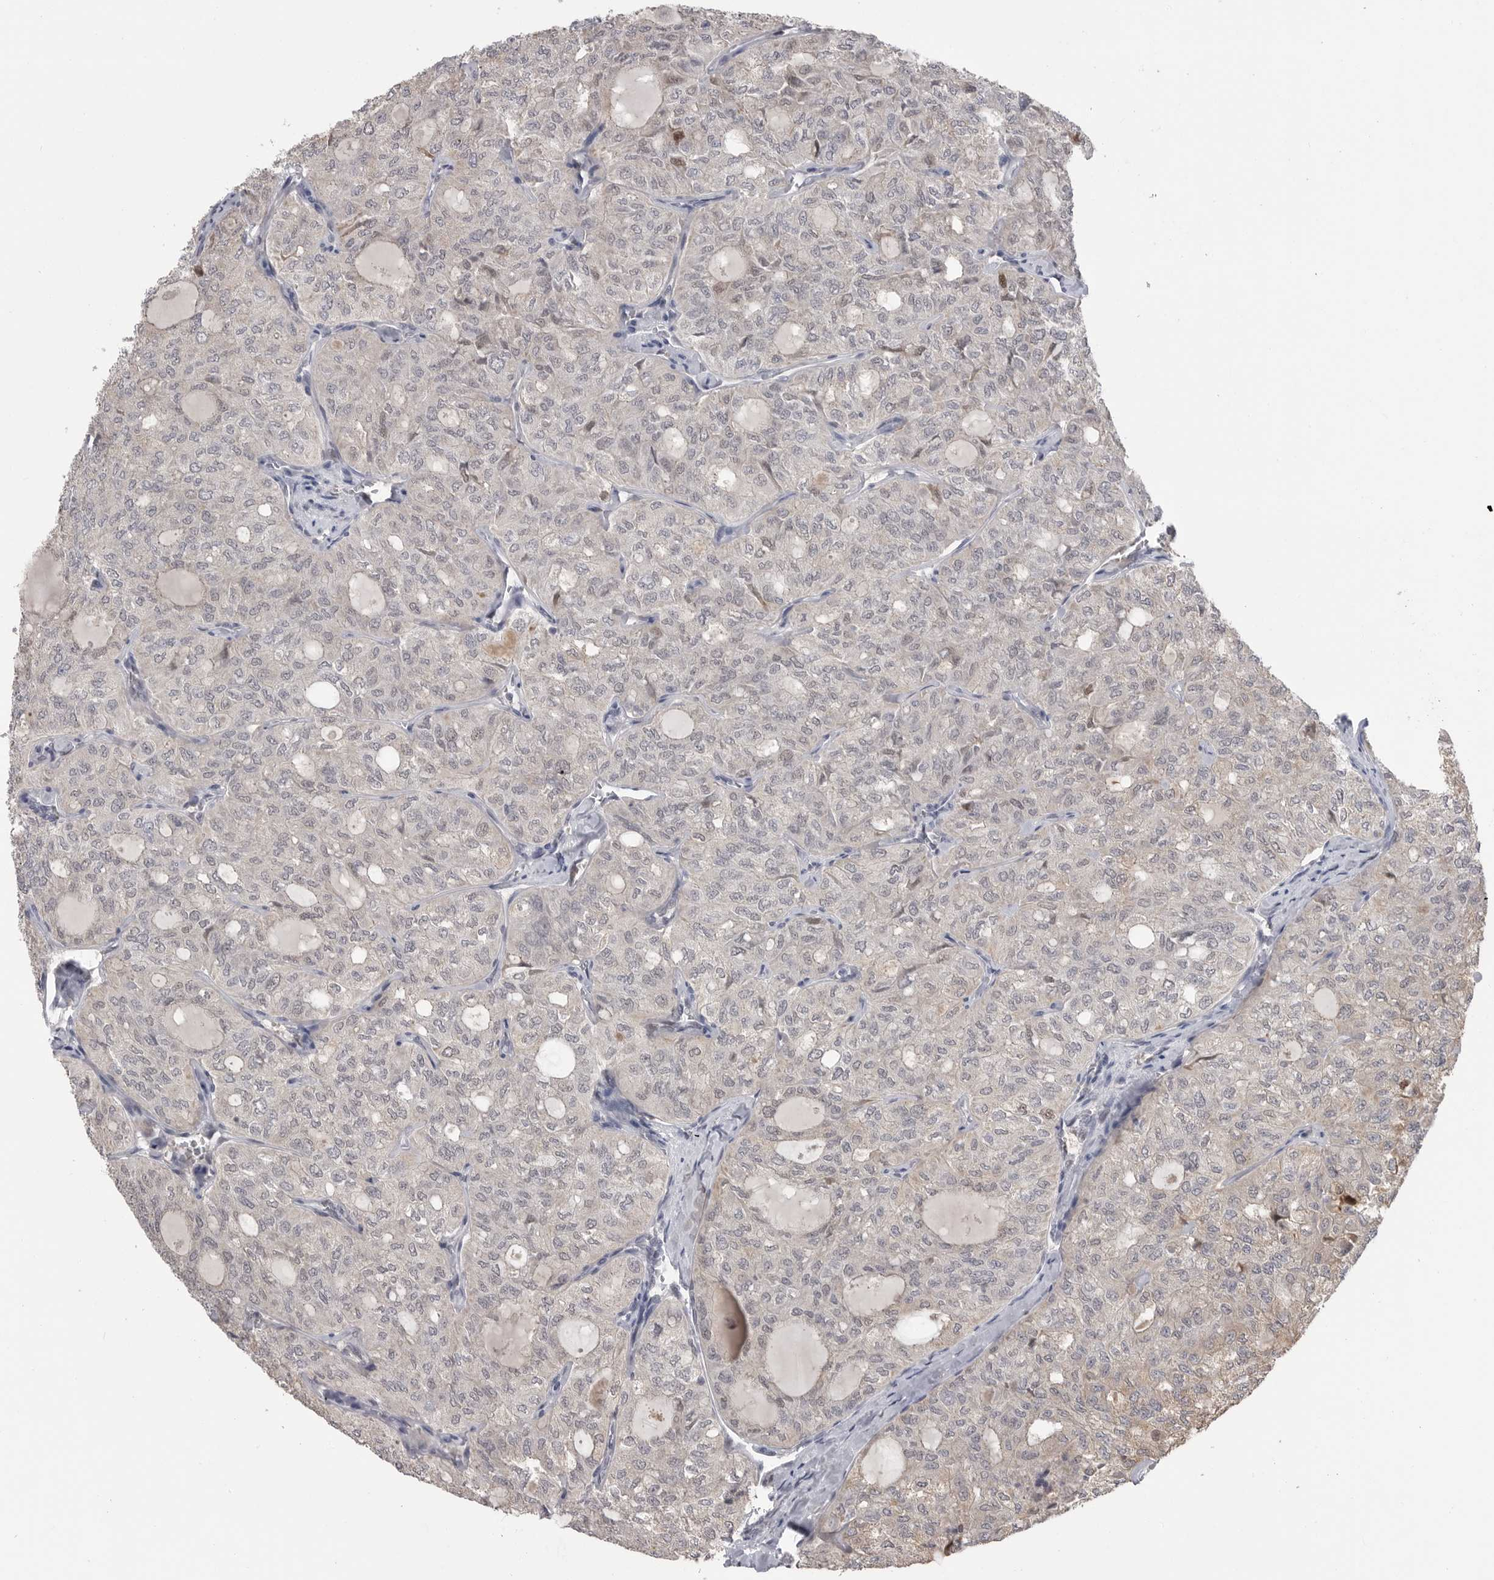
{"staining": {"intensity": "negative", "quantity": "none", "location": "none"}, "tissue": "thyroid cancer", "cell_type": "Tumor cells", "image_type": "cancer", "snomed": [{"axis": "morphology", "description": "Follicular adenoma carcinoma, NOS"}, {"axis": "topography", "description": "Thyroid gland"}], "caption": "Human thyroid cancer stained for a protein using IHC displays no staining in tumor cells.", "gene": "PLEKHF1", "patient": {"sex": "male", "age": 75}}